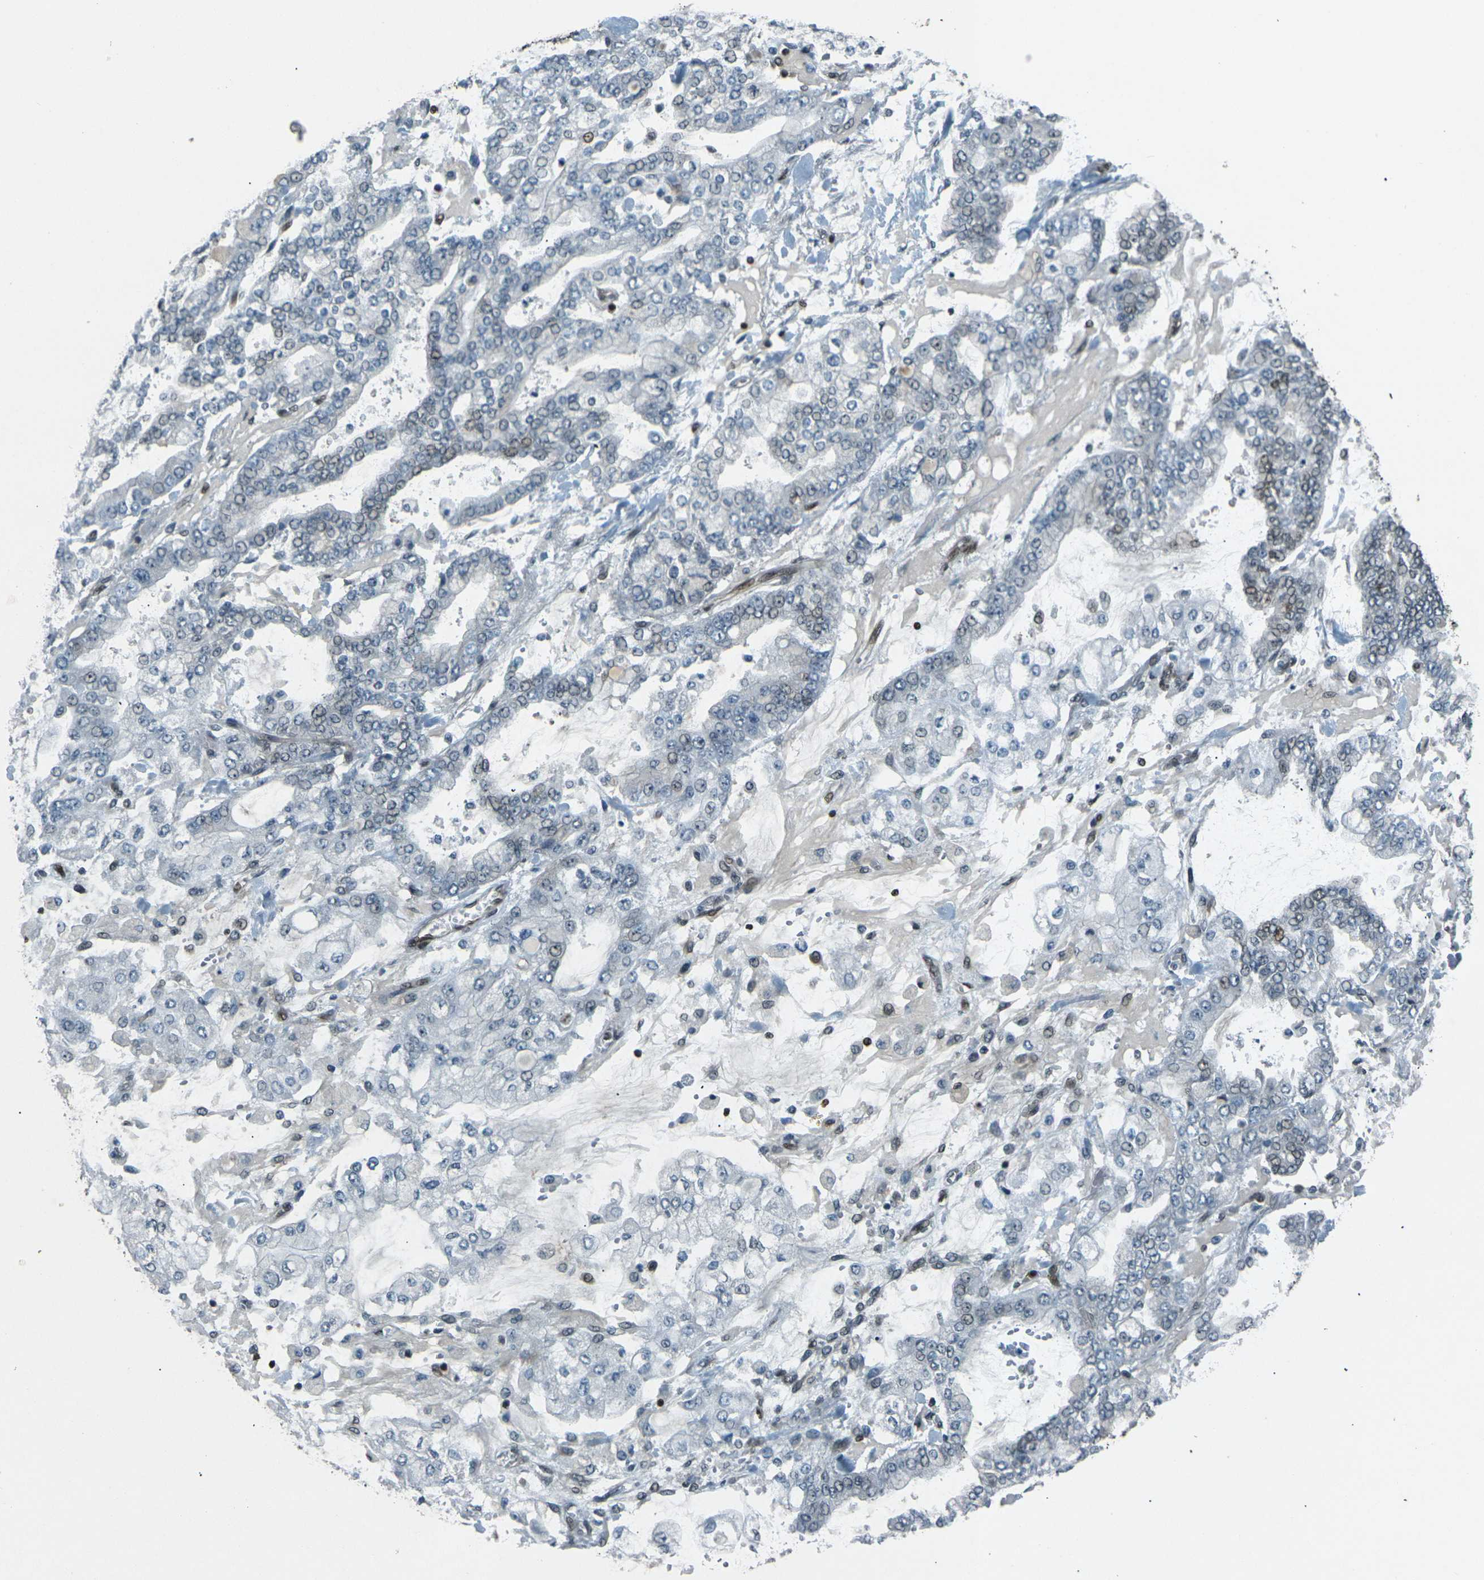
{"staining": {"intensity": "weak", "quantity": "<25%", "location": "nuclear"}, "tissue": "stomach cancer", "cell_type": "Tumor cells", "image_type": "cancer", "snomed": [{"axis": "morphology", "description": "Normal tissue, NOS"}, {"axis": "morphology", "description": "Adenocarcinoma, NOS"}, {"axis": "topography", "description": "Stomach, upper"}, {"axis": "topography", "description": "Stomach"}], "caption": "Stomach cancer (adenocarcinoma) was stained to show a protein in brown. There is no significant positivity in tumor cells.", "gene": "NHEJ1", "patient": {"sex": "male", "age": 76}}